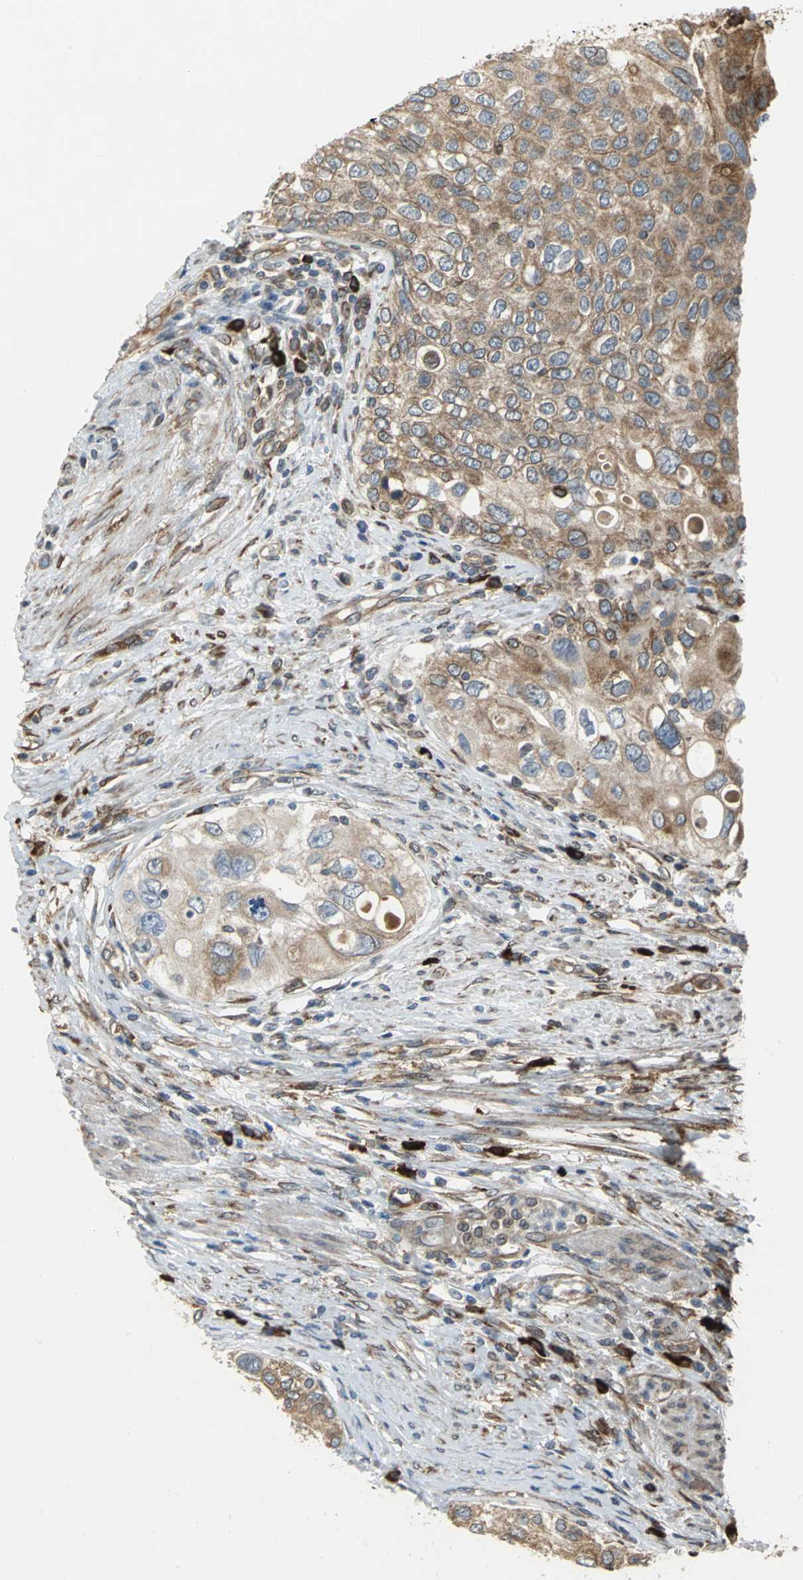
{"staining": {"intensity": "moderate", "quantity": ">75%", "location": "cytoplasmic/membranous"}, "tissue": "urothelial cancer", "cell_type": "Tumor cells", "image_type": "cancer", "snomed": [{"axis": "morphology", "description": "Urothelial carcinoma, High grade"}, {"axis": "topography", "description": "Urinary bladder"}], "caption": "Immunohistochemical staining of human urothelial cancer displays moderate cytoplasmic/membranous protein expression in about >75% of tumor cells.", "gene": "SYVN1", "patient": {"sex": "female", "age": 56}}